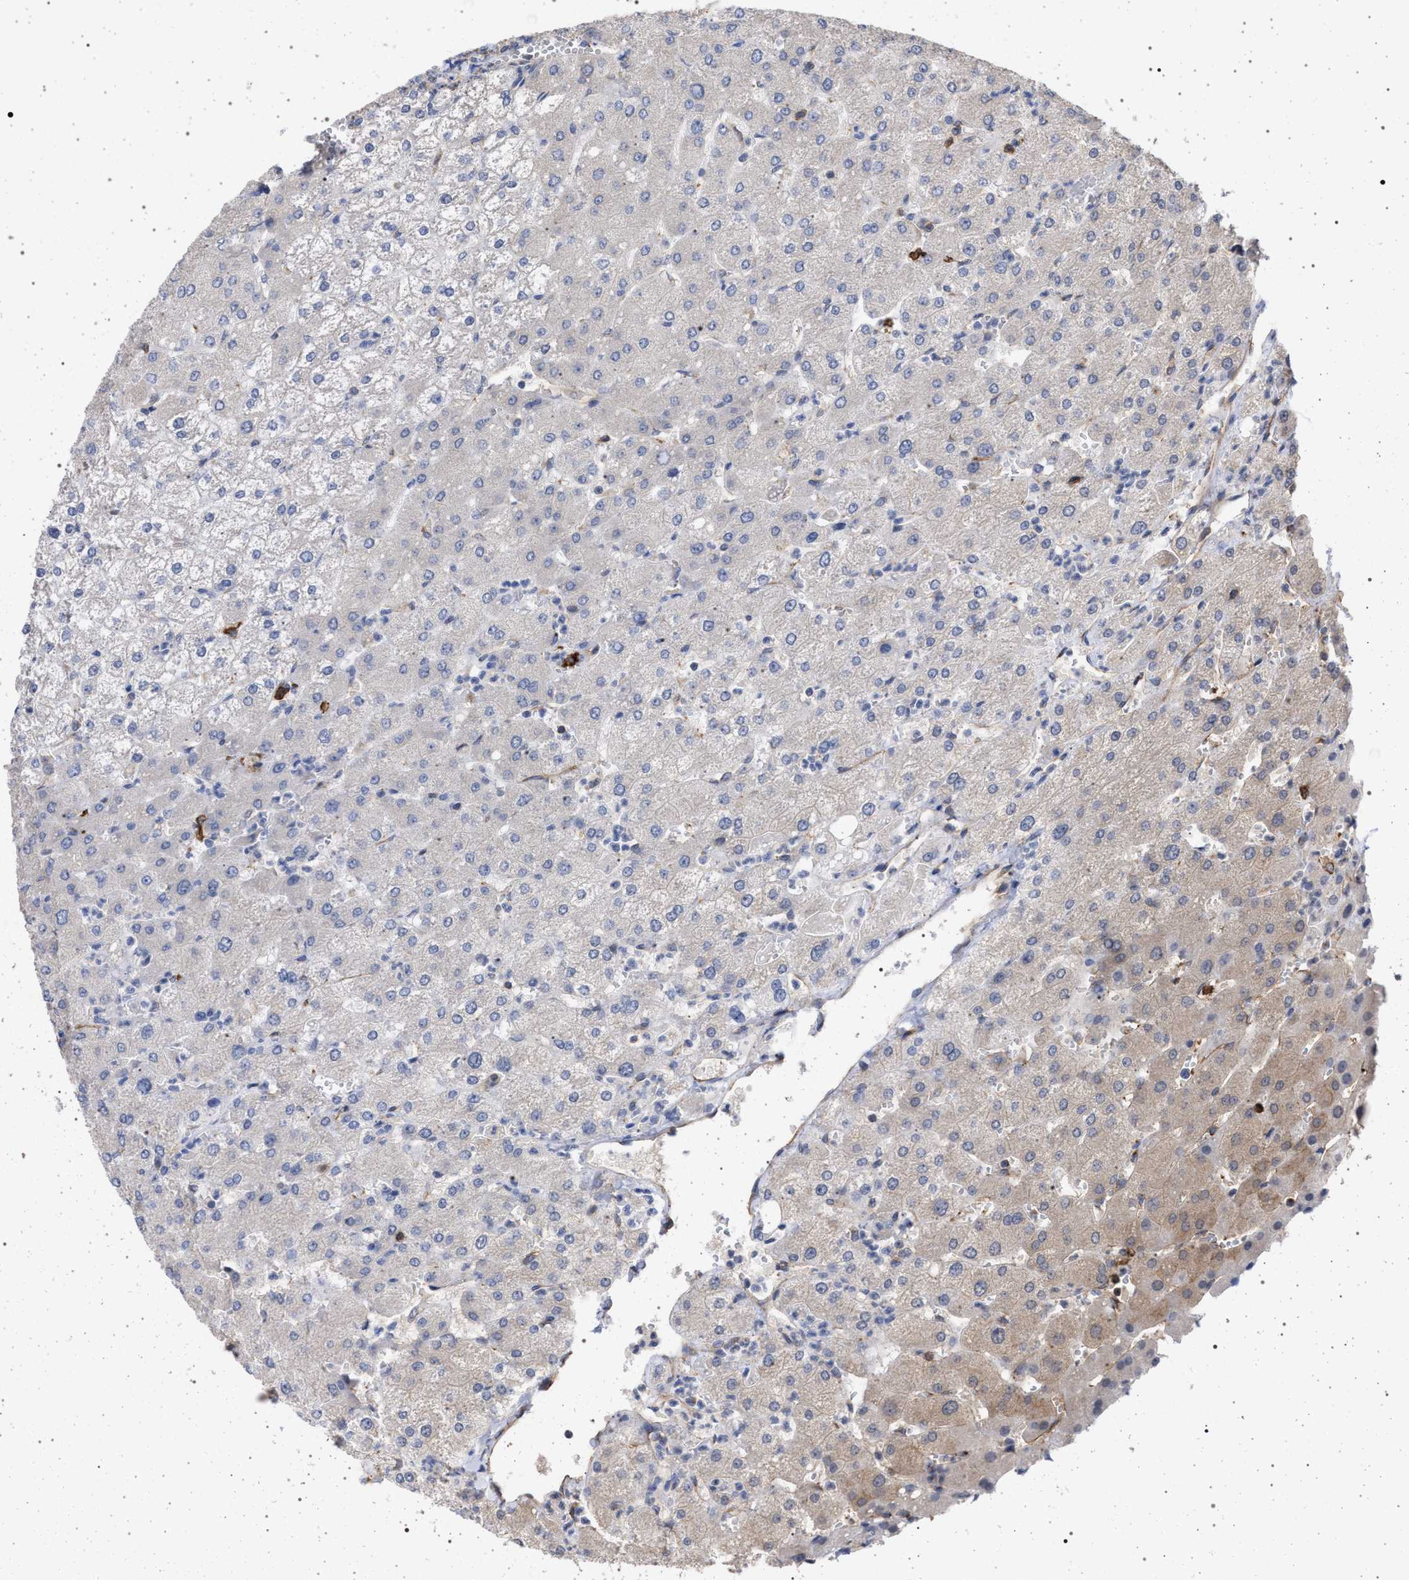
{"staining": {"intensity": "moderate", "quantity": "<25%", "location": "cytoplasmic/membranous"}, "tissue": "liver", "cell_type": "Cholangiocytes", "image_type": "normal", "snomed": [{"axis": "morphology", "description": "Normal tissue, NOS"}, {"axis": "topography", "description": "Liver"}], "caption": "Liver stained with DAB (3,3'-diaminobenzidine) IHC exhibits low levels of moderate cytoplasmic/membranous expression in approximately <25% of cholangiocytes. (DAB = brown stain, brightfield microscopy at high magnification).", "gene": "IFT20", "patient": {"sex": "male", "age": 55}}